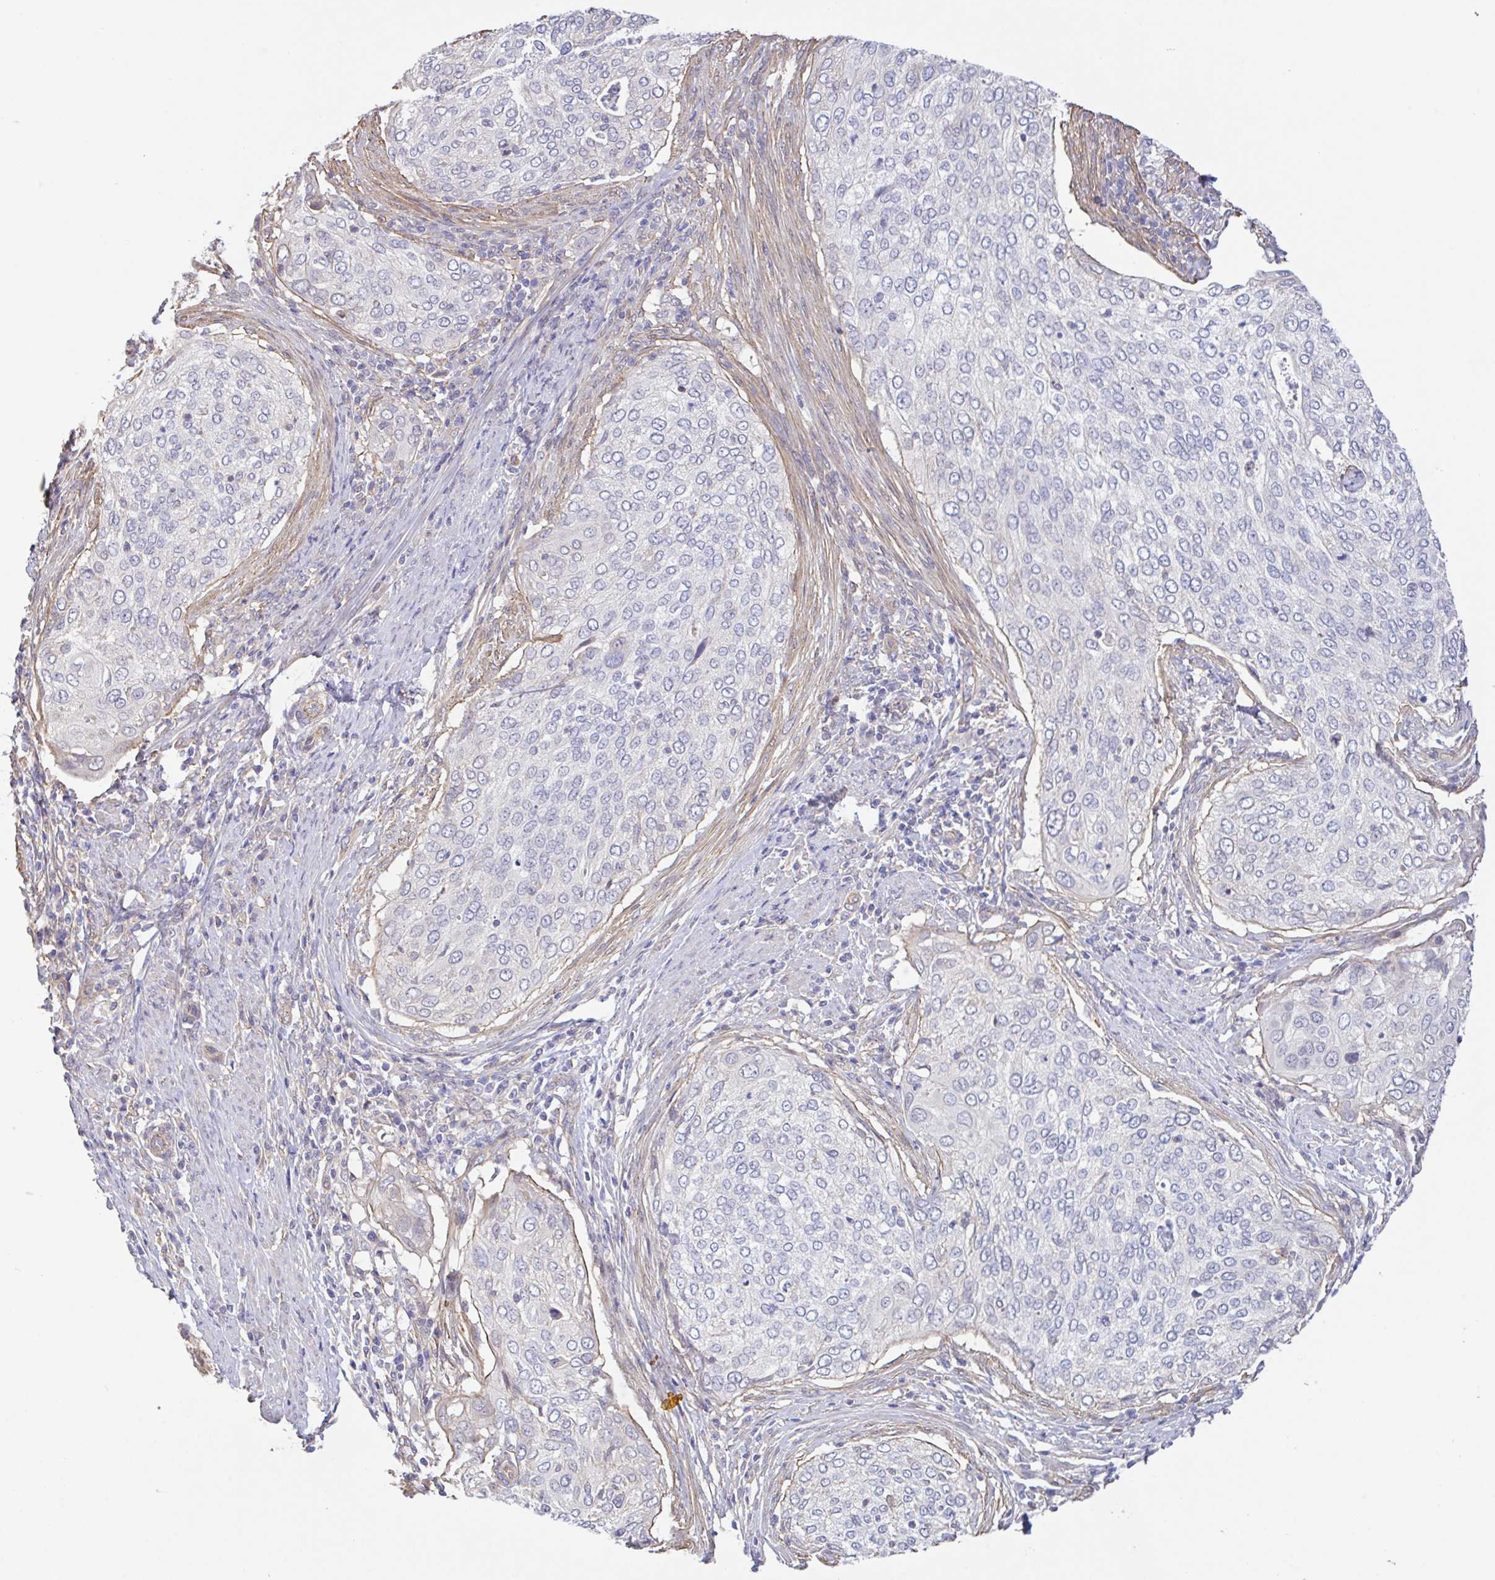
{"staining": {"intensity": "negative", "quantity": "none", "location": "none"}, "tissue": "cervical cancer", "cell_type": "Tumor cells", "image_type": "cancer", "snomed": [{"axis": "morphology", "description": "Squamous cell carcinoma, NOS"}, {"axis": "topography", "description": "Cervix"}], "caption": "There is no significant positivity in tumor cells of cervical cancer (squamous cell carcinoma). (Brightfield microscopy of DAB (3,3'-diaminobenzidine) IHC at high magnification).", "gene": "PLCD4", "patient": {"sex": "female", "age": 38}}